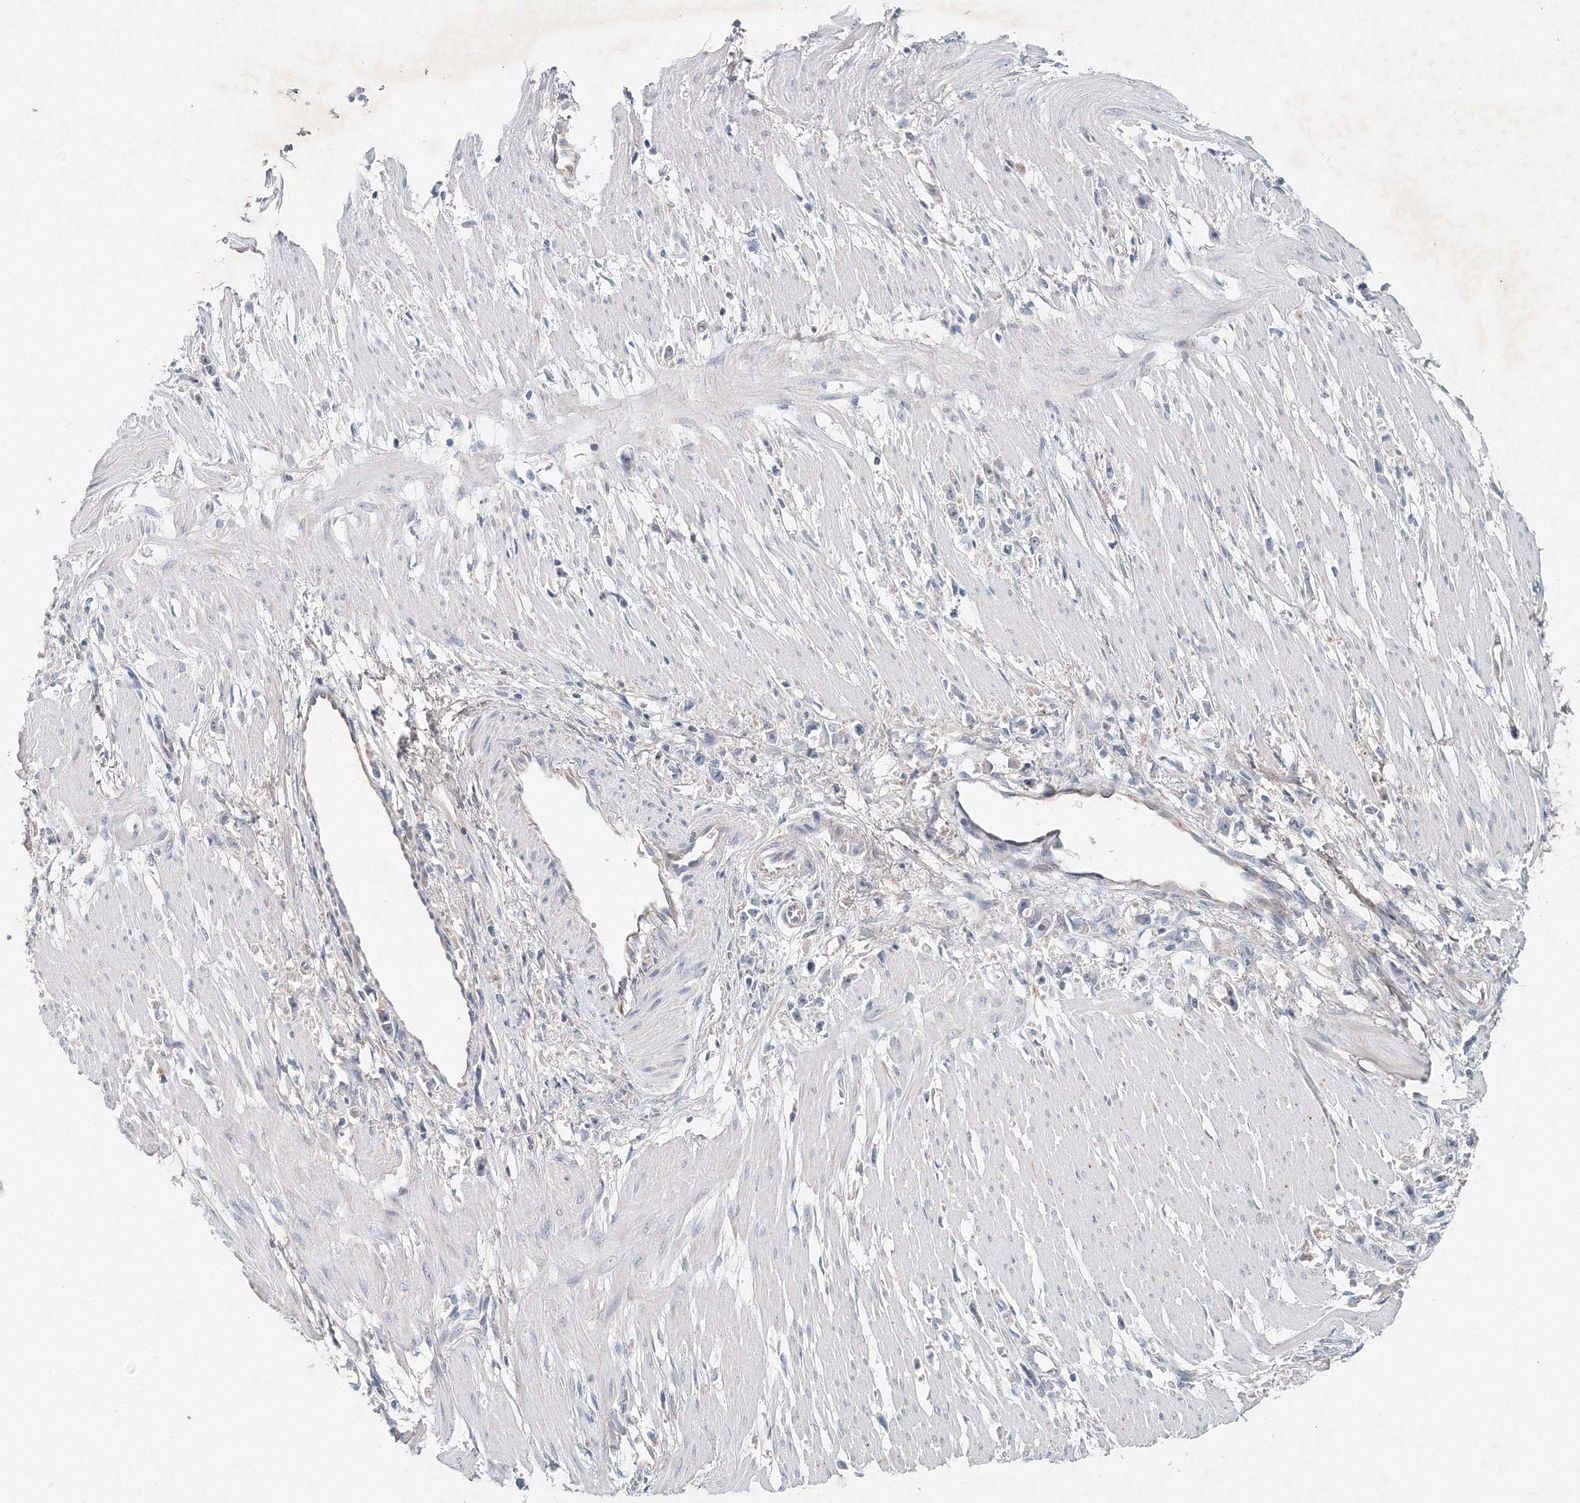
{"staining": {"intensity": "negative", "quantity": "none", "location": "none"}, "tissue": "stomach cancer", "cell_type": "Tumor cells", "image_type": "cancer", "snomed": [{"axis": "morphology", "description": "Adenocarcinoma, NOS"}, {"axis": "topography", "description": "Stomach"}], "caption": "High power microscopy image of an IHC photomicrograph of stomach cancer, revealing no significant staining in tumor cells. (DAB immunohistochemistry (IHC), high magnification).", "gene": "WDR49", "patient": {"sex": "female", "age": 59}}